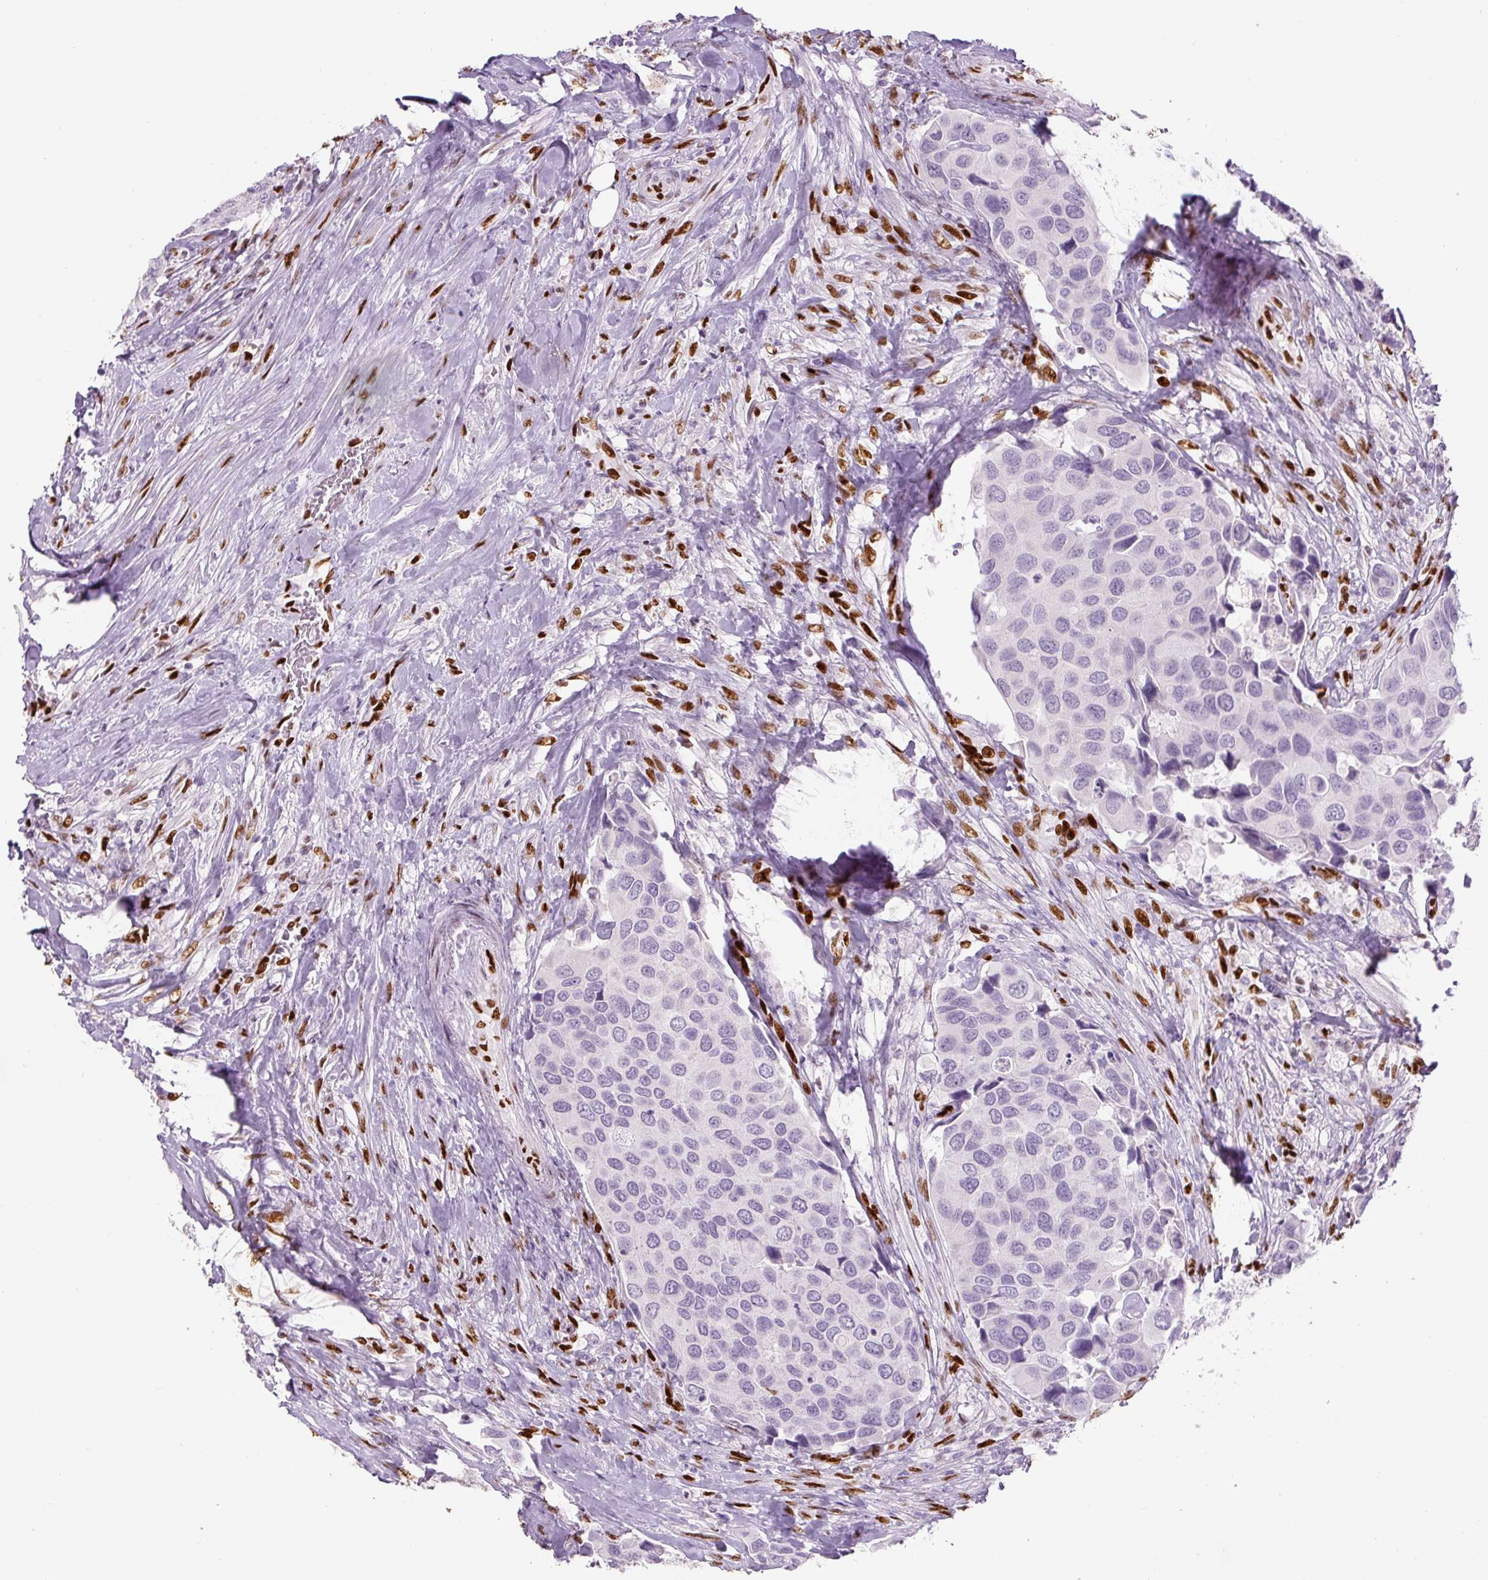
{"staining": {"intensity": "negative", "quantity": "none", "location": "none"}, "tissue": "urothelial cancer", "cell_type": "Tumor cells", "image_type": "cancer", "snomed": [{"axis": "morphology", "description": "Urothelial carcinoma, High grade"}, {"axis": "topography", "description": "Urinary bladder"}], "caption": "Immunohistochemistry (IHC) of human high-grade urothelial carcinoma shows no positivity in tumor cells.", "gene": "ZEB1", "patient": {"sex": "male", "age": 74}}